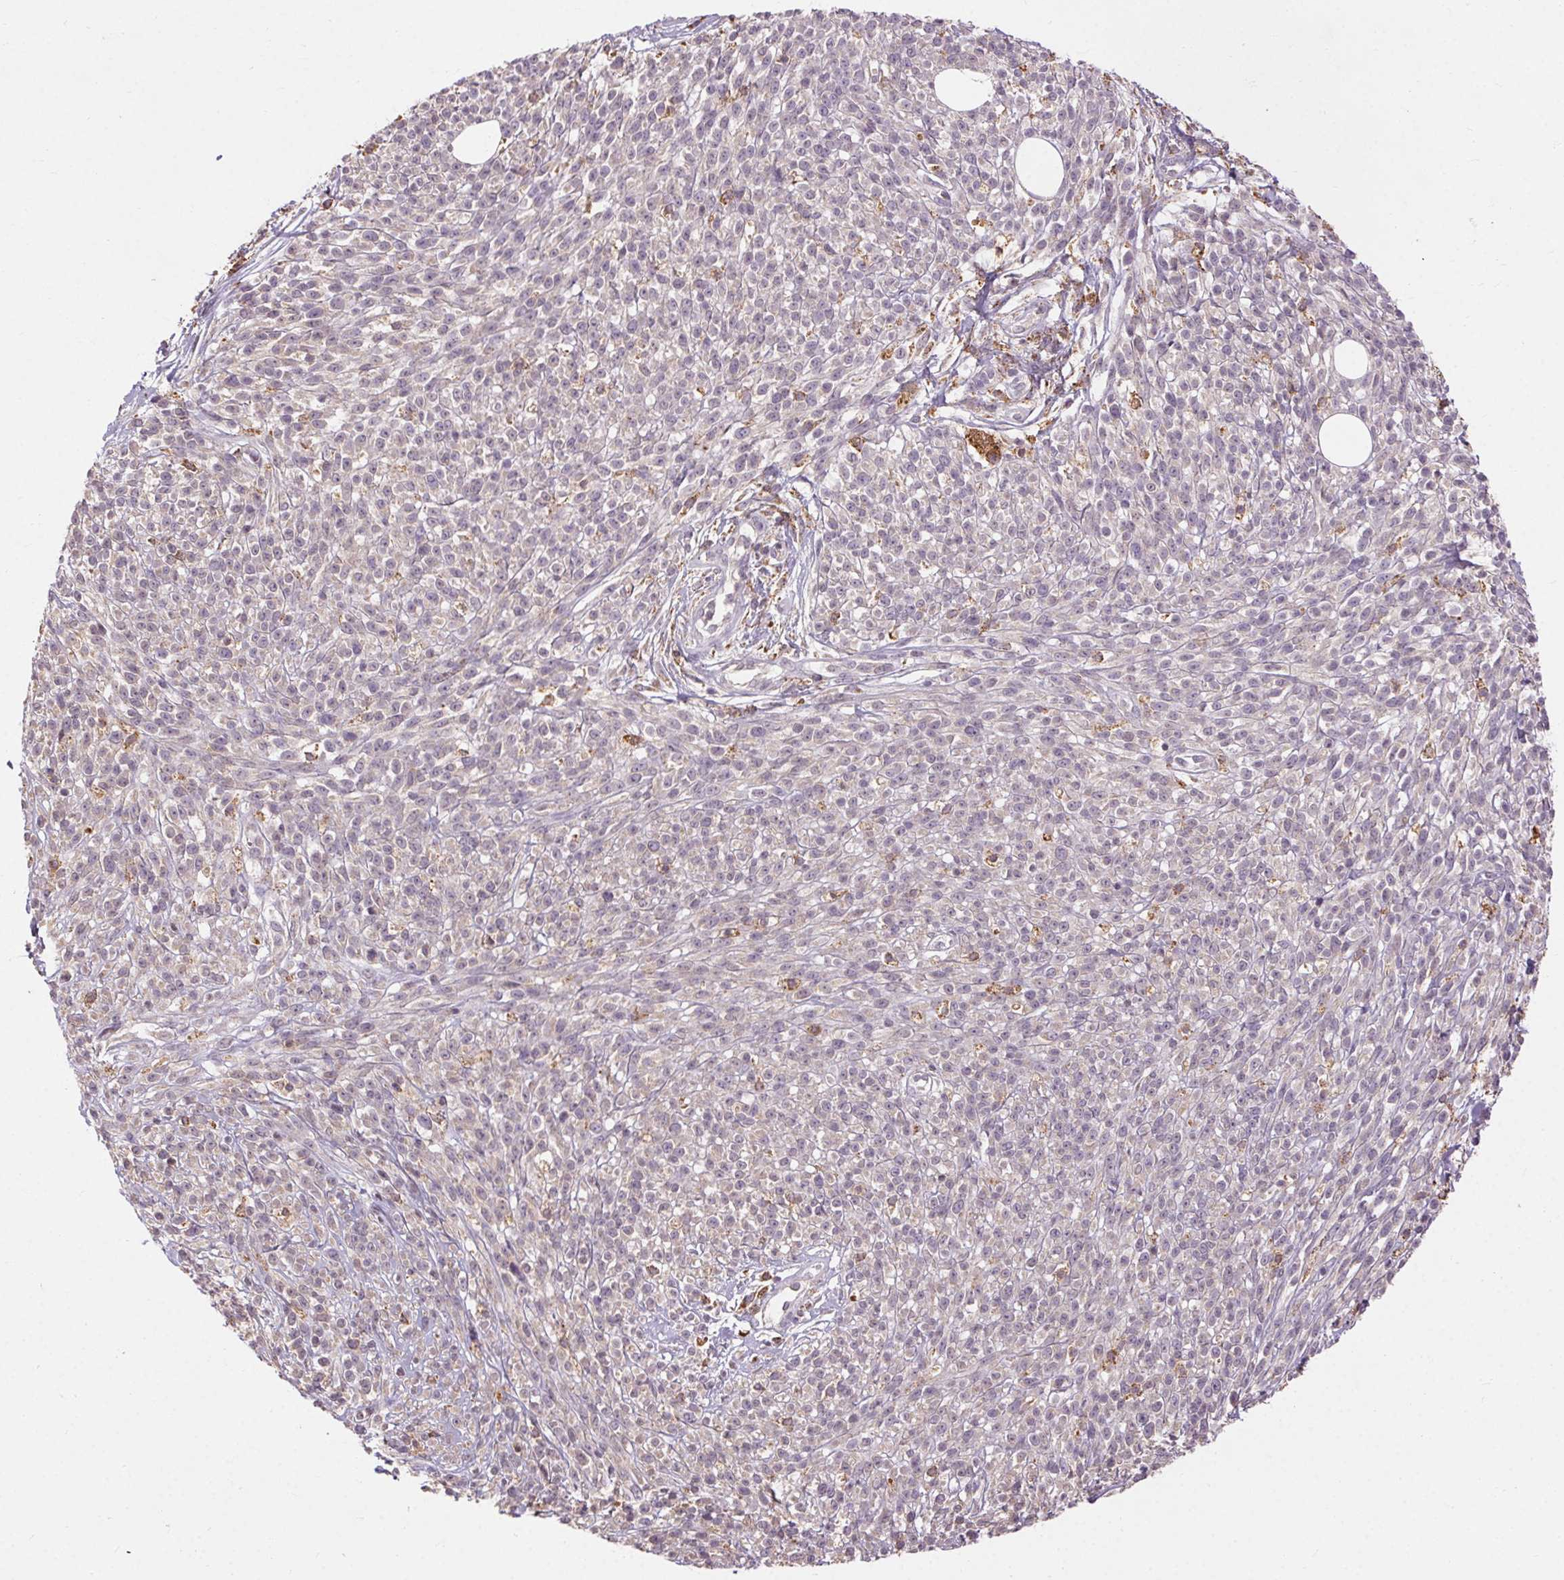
{"staining": {"intensity": "negative", "quantity": "none", "location": "none"}, "tissue": "melanoma", "cell_type": "Tumor cells", "image_type": "cancer", "snomed": [{"axis": "morphology", "description": "Malignant melanoma, NOS"}, {"axis": "topography", "description": "Skin"}, {"axis": "topography", "description": "Skin of trunk"}], "caption": "IHC of human melanoma reveals no expression in tumor cells. (Stains: DAB immunohistochemistry with hematoxylin counter stain, Microscopy: brightfield microscopy at high magnification).", "gene": "REP15", "patient": {"sex": "male", "age": 74}}